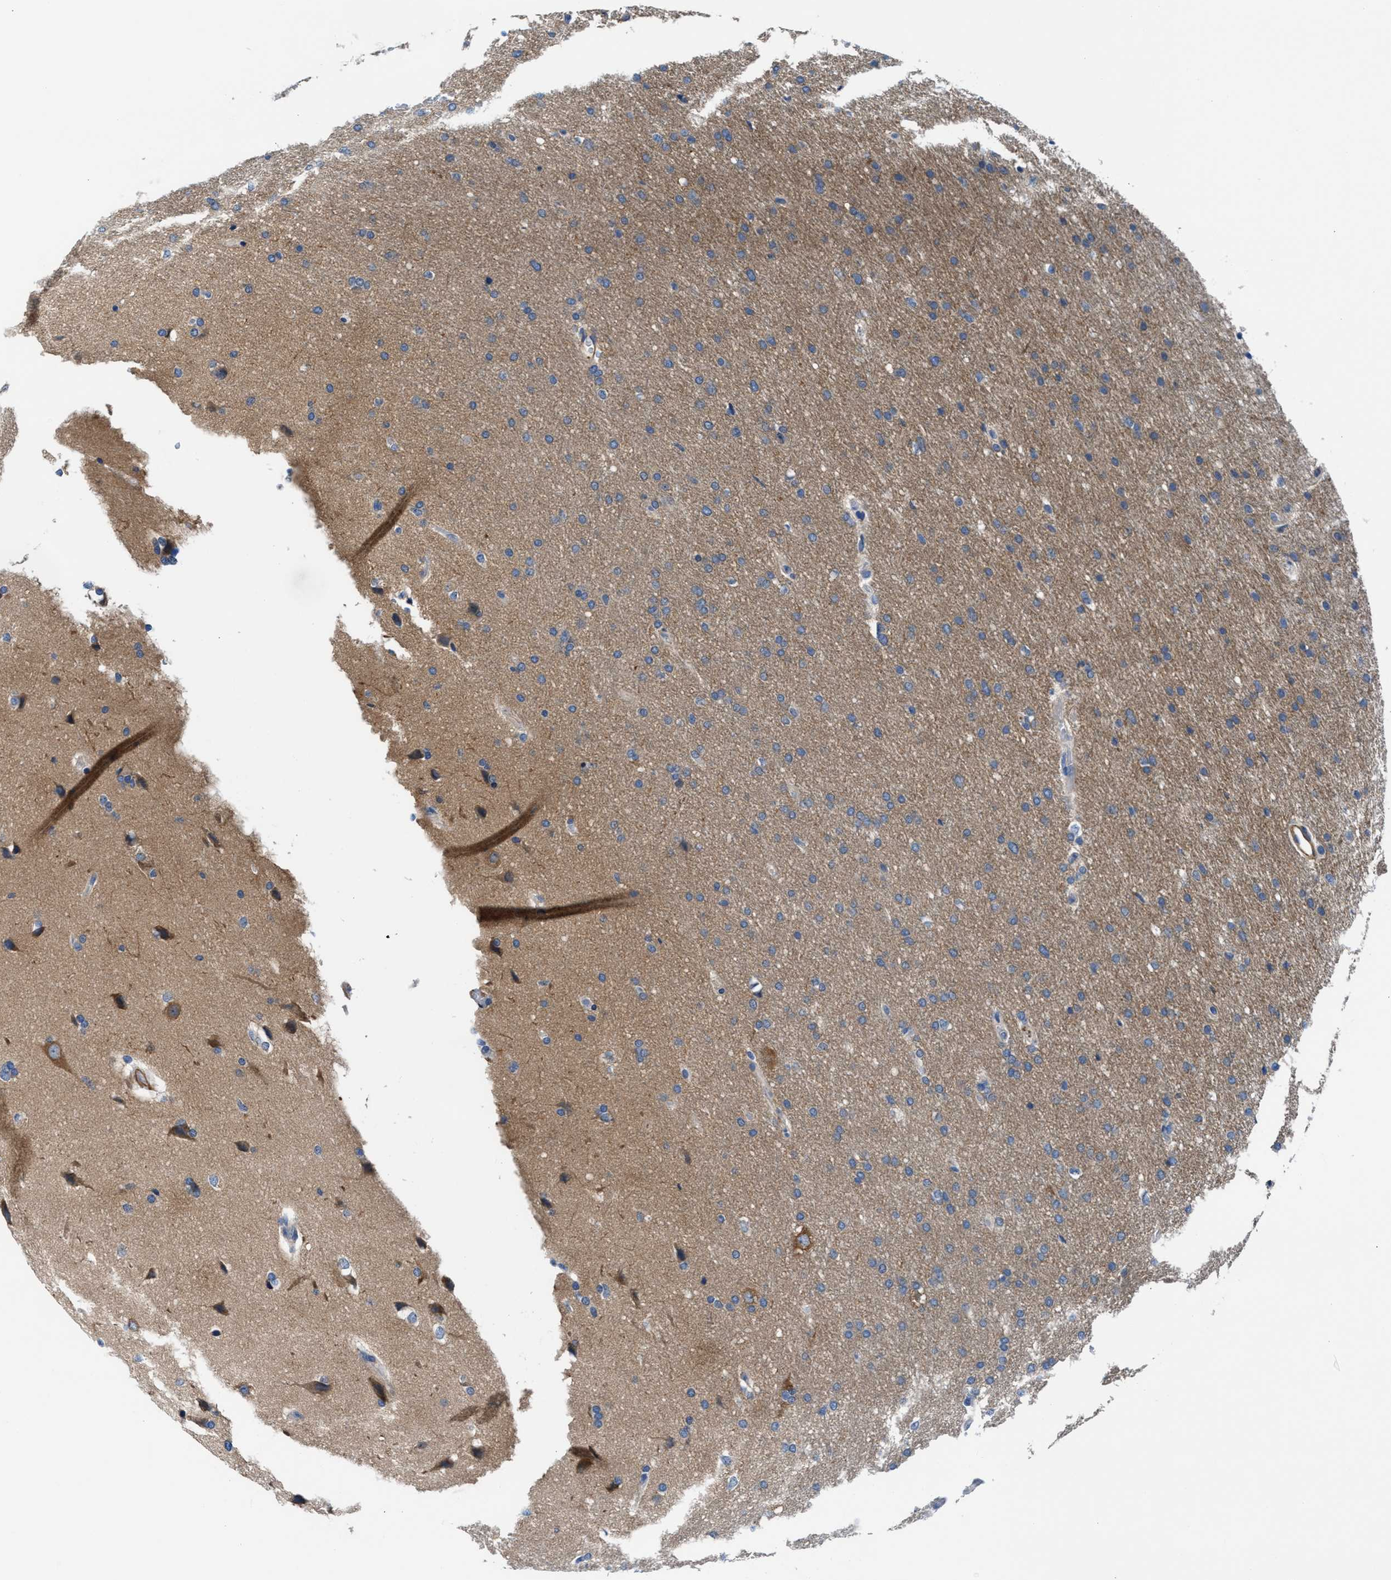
{"staining": {"intensity": "weak", "quantity": "<25%", "location": "cytoplasmic/membranous"}, "tissue": "glioma", "cell_type": "Tumor cells", "image_type": "cancer", "snomed": [{"axis": "morphology", "description": "Glioma, malignant, Low grade"}, {"axis": "topography", "description": "Brain"}], "caption": "High power microscopy image of an IHC image of glioma, revealing no significant expression in tumor cells.", "gene": "PARG", "patient": {"sex": "female", "age": 37}}